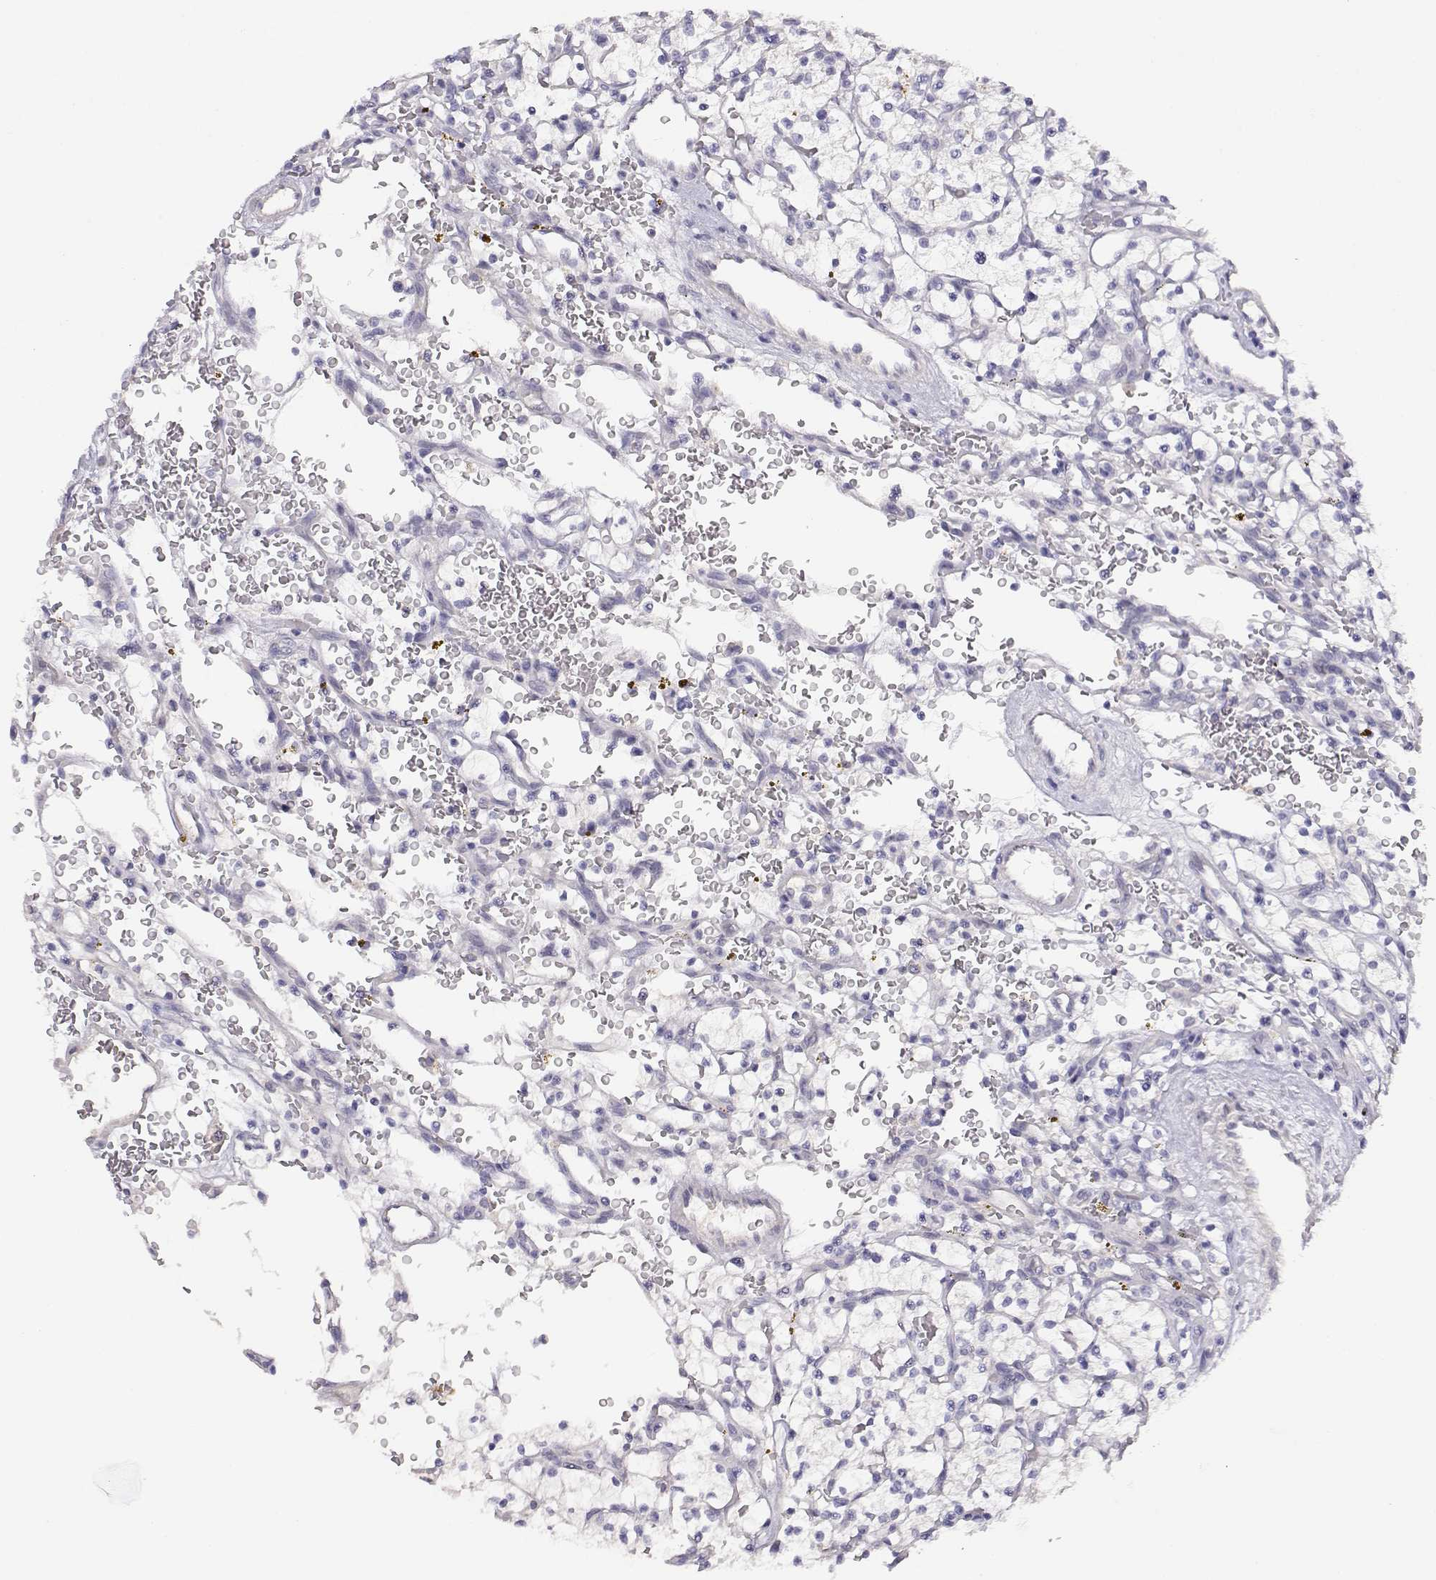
{"staining": {"intensity": "negative", "quantity": "none", "location": "none"}, "tissue": "renal cancer", "cell_type": "Tumor cells", "image_type": "cancer", "snomed": [{"axis": "morphology", "description": "Adenocarcinoma, NOS"}, {"axis": "topography", "description": "Kidney"}], "caption": "The image reveals no staining of tumor cells in renal cancer (adenocarcinoma).", "gene": "CDHR1", "patient": {"sex": "female", "age": 64}}